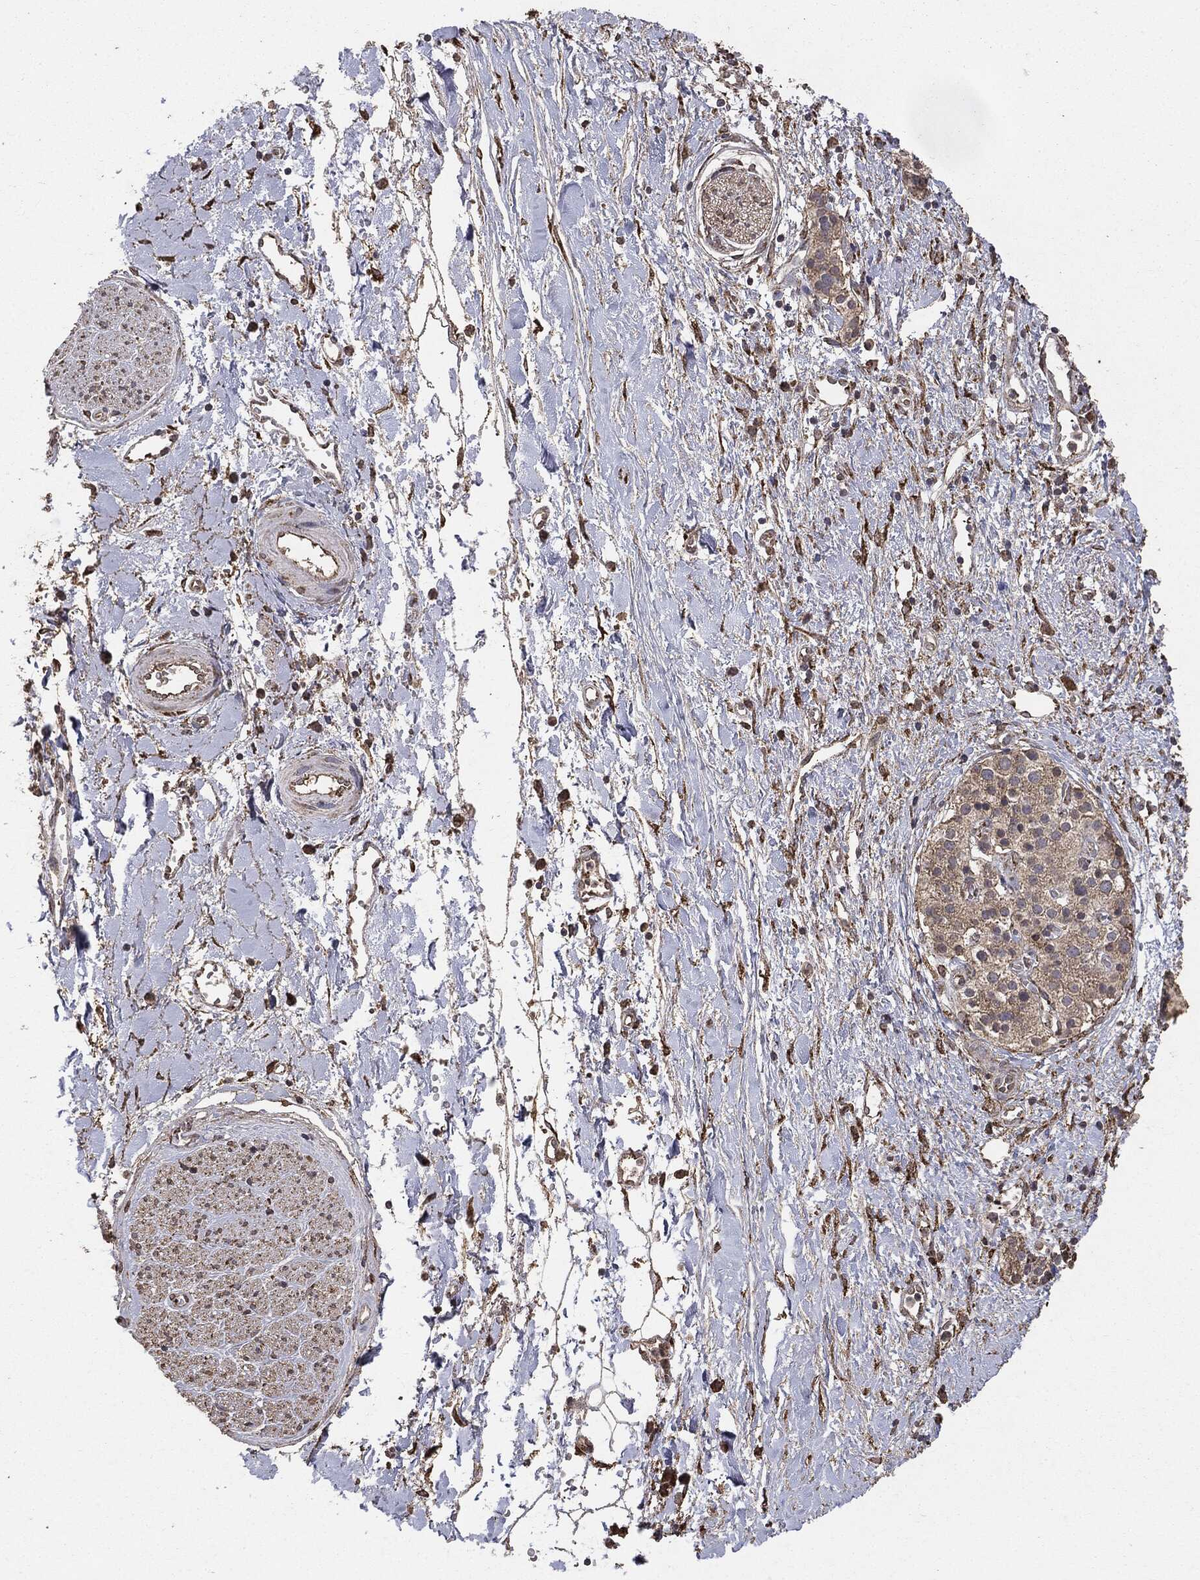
{"staining": {"intensity": "moderate", "quantity": "25%-75%", "location": "cytoplasmic/membranous"}, "tissue": "soft tissue", "cell_type": "Fibroblasts", "image_type": "normal", "snomed": [{"axis": "morphology", "description": "Normal tissue, NOS"}, {"axis": "morphology", "description": "Adenocarcinoma, NOS"}, {"axis": "topography", "description": "Pancreas"}, {"axis": "topography", "description": "Peripheral nerve tissue"}], "caption": "Brown immunohistochemical staining in benign soft tissue exhibits moderate cytoplasmic/membranous staining in approximately 25%-75% of fibroblasts. The staining was performed using DAB (3,3'-diaminobenzidine), with brown indicating positive protein expression. Nuclei are stained blue with hematoxylin.", "gene": "MTOR", "patient": {"sex": "male", "age": 61}}